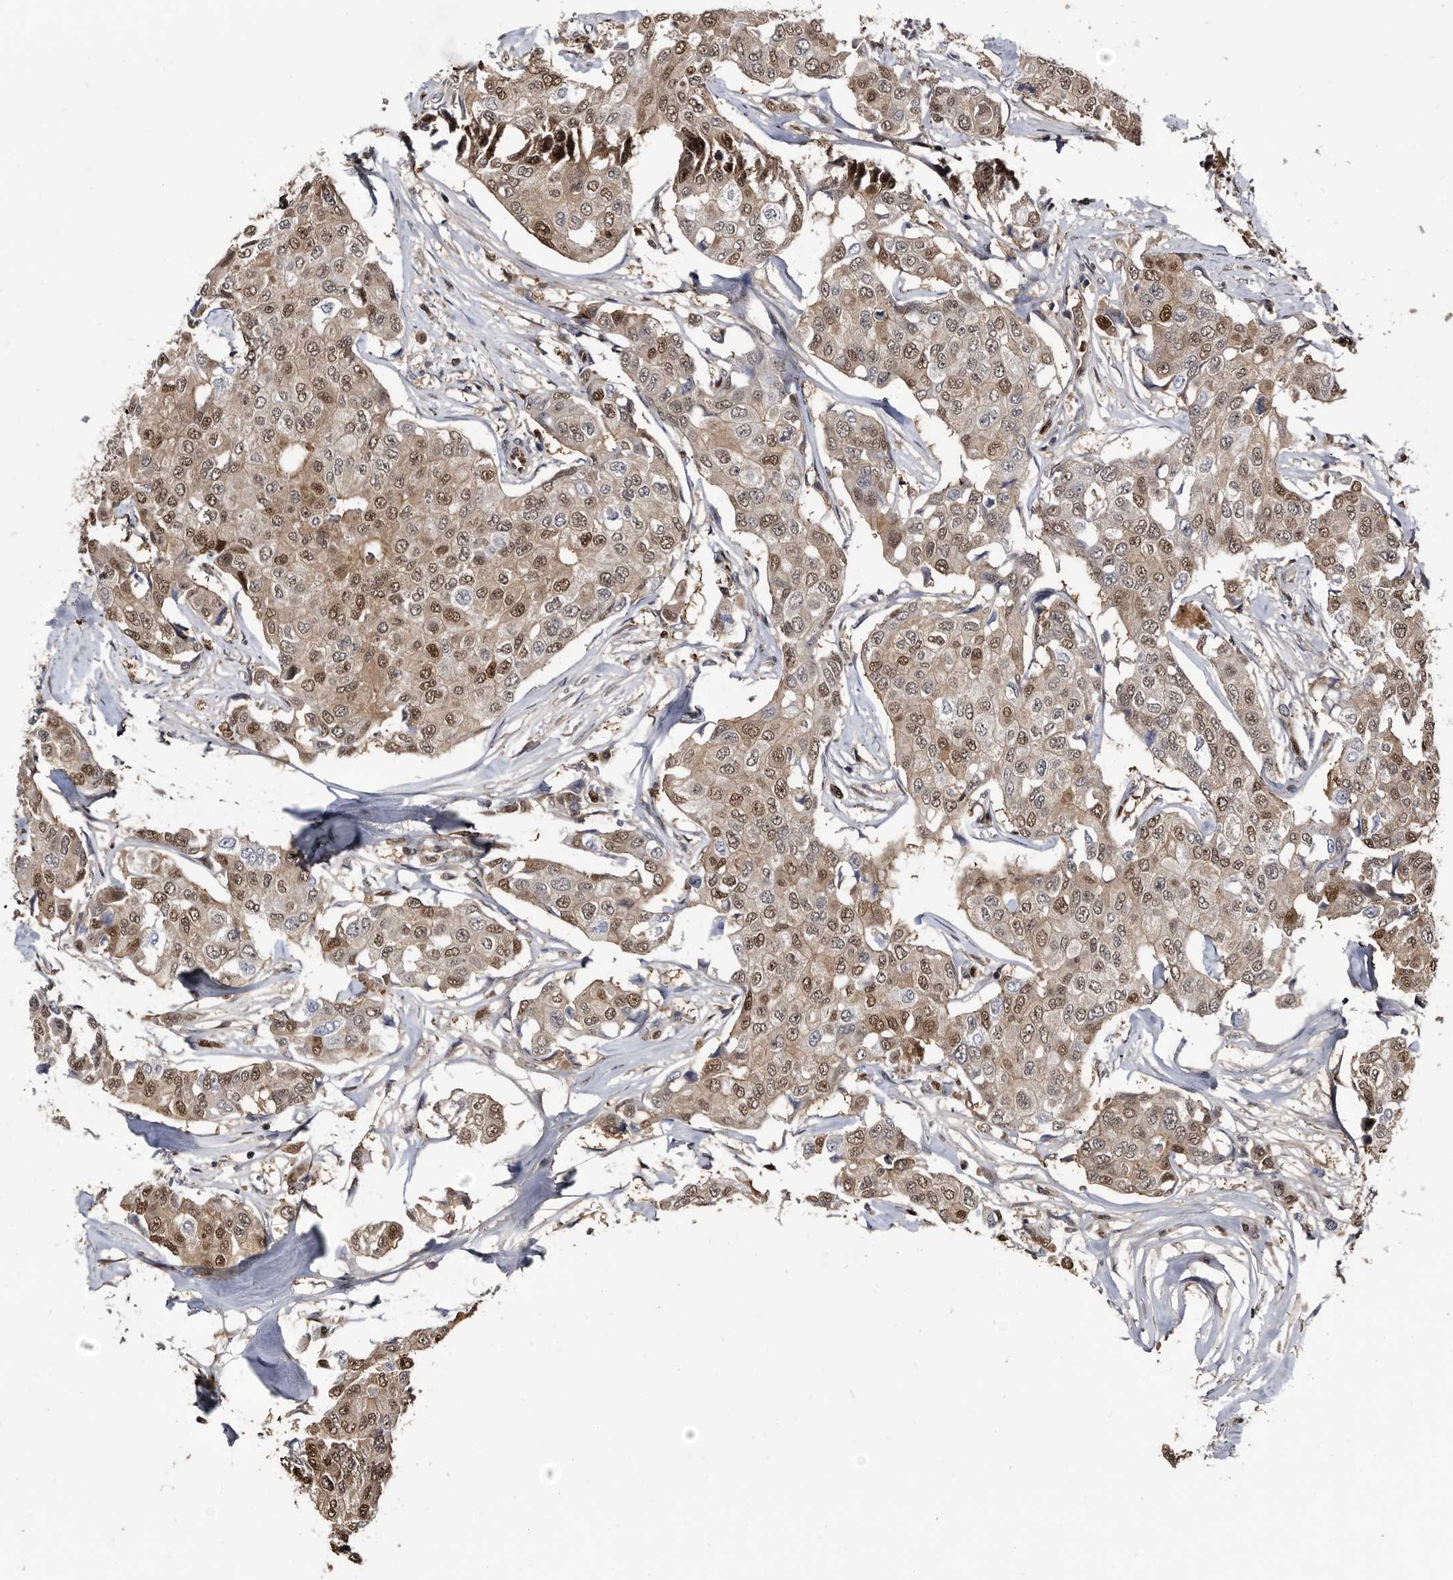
{"staining": {"intensity": "moderate", "quantity": ">75%", "location": "cytoplasmic/membranous,nuclear"}, "tissue": "breast cancer", "cell_type": "Tumor cells", "image_type": "cancer", "snomed": [{"axis": "morphology", "description": "Duct carcinoma"}, {"axis": "topography", "description": "Breast"}], "caption": "This is a micrograph of IHC staining of breast infiltrating ductal carcinoma, which shows moderate expression in the cytoplasmic/membranous and nuclear of tumor cells.", "gene": "RAD23B", "patient": {"sex": "female", "age": 80}}